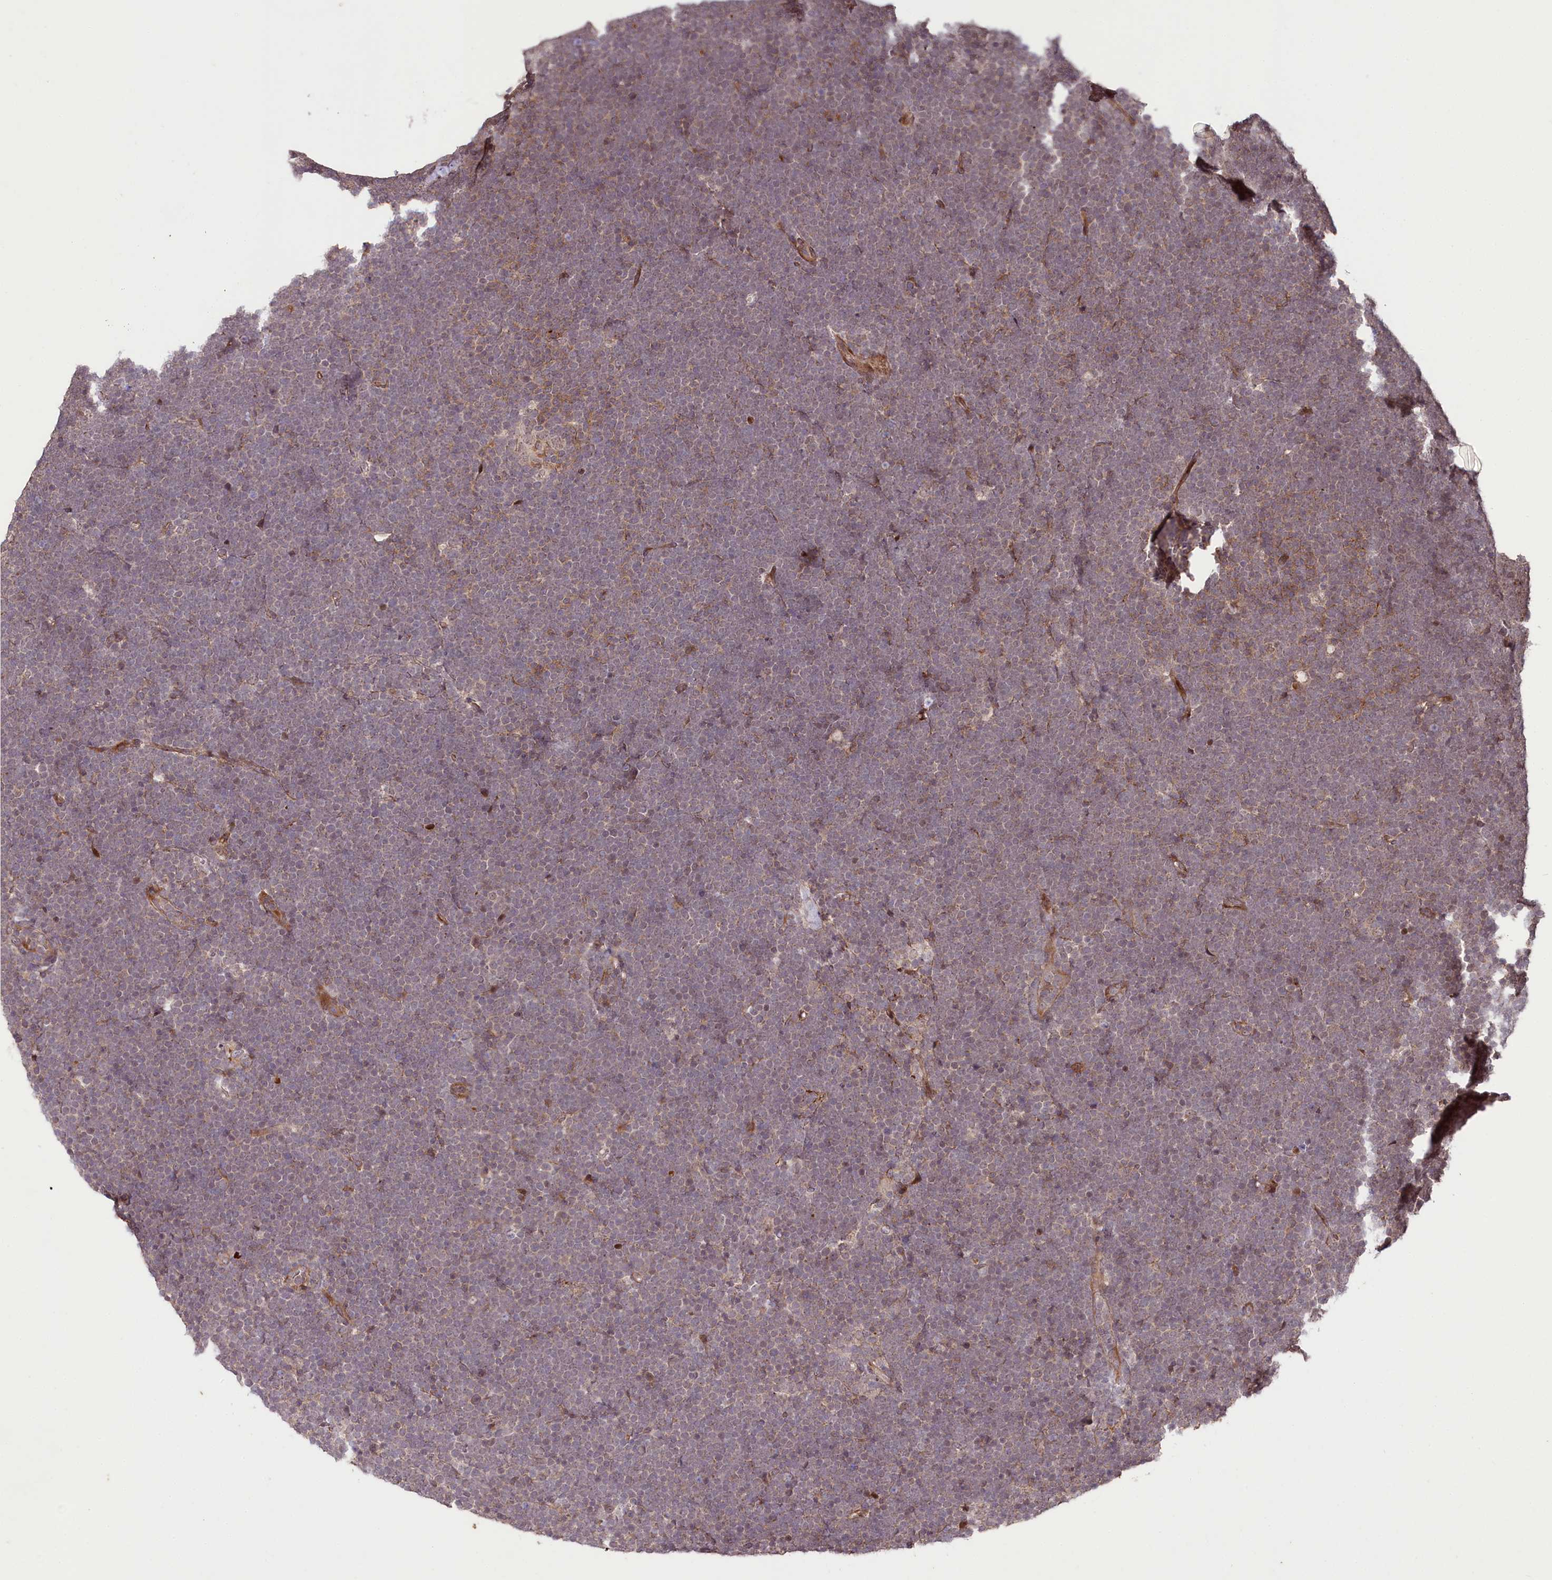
{"staining": {"intensity": "weak", "quantity": "<25%", "location": "cytoplasmic/membranous"}, "tissue": "lymphoma", "cell_type": "Tumor cells", "image_type": "cancer", "snomed": [{"axis": "morphology", "description": "Malignant lymphoma, non-Hodgkin's type, High grade"}, {"axis": "topography", "description": "Lymph node"}], "caption": "An IHC photomicrograph of high-grade malignant lymphoma, non-Hodgkin's type is shown. There is no staining in tumor cells of high-grade malignant lymphoma, non-Hodgkin's type. The staining is performed using DAB brown chromogen with nuclei counter-stained in using hematoxylin.", "gene": "PHLDB1", "patient": {"sex": "male", "age": 13}}